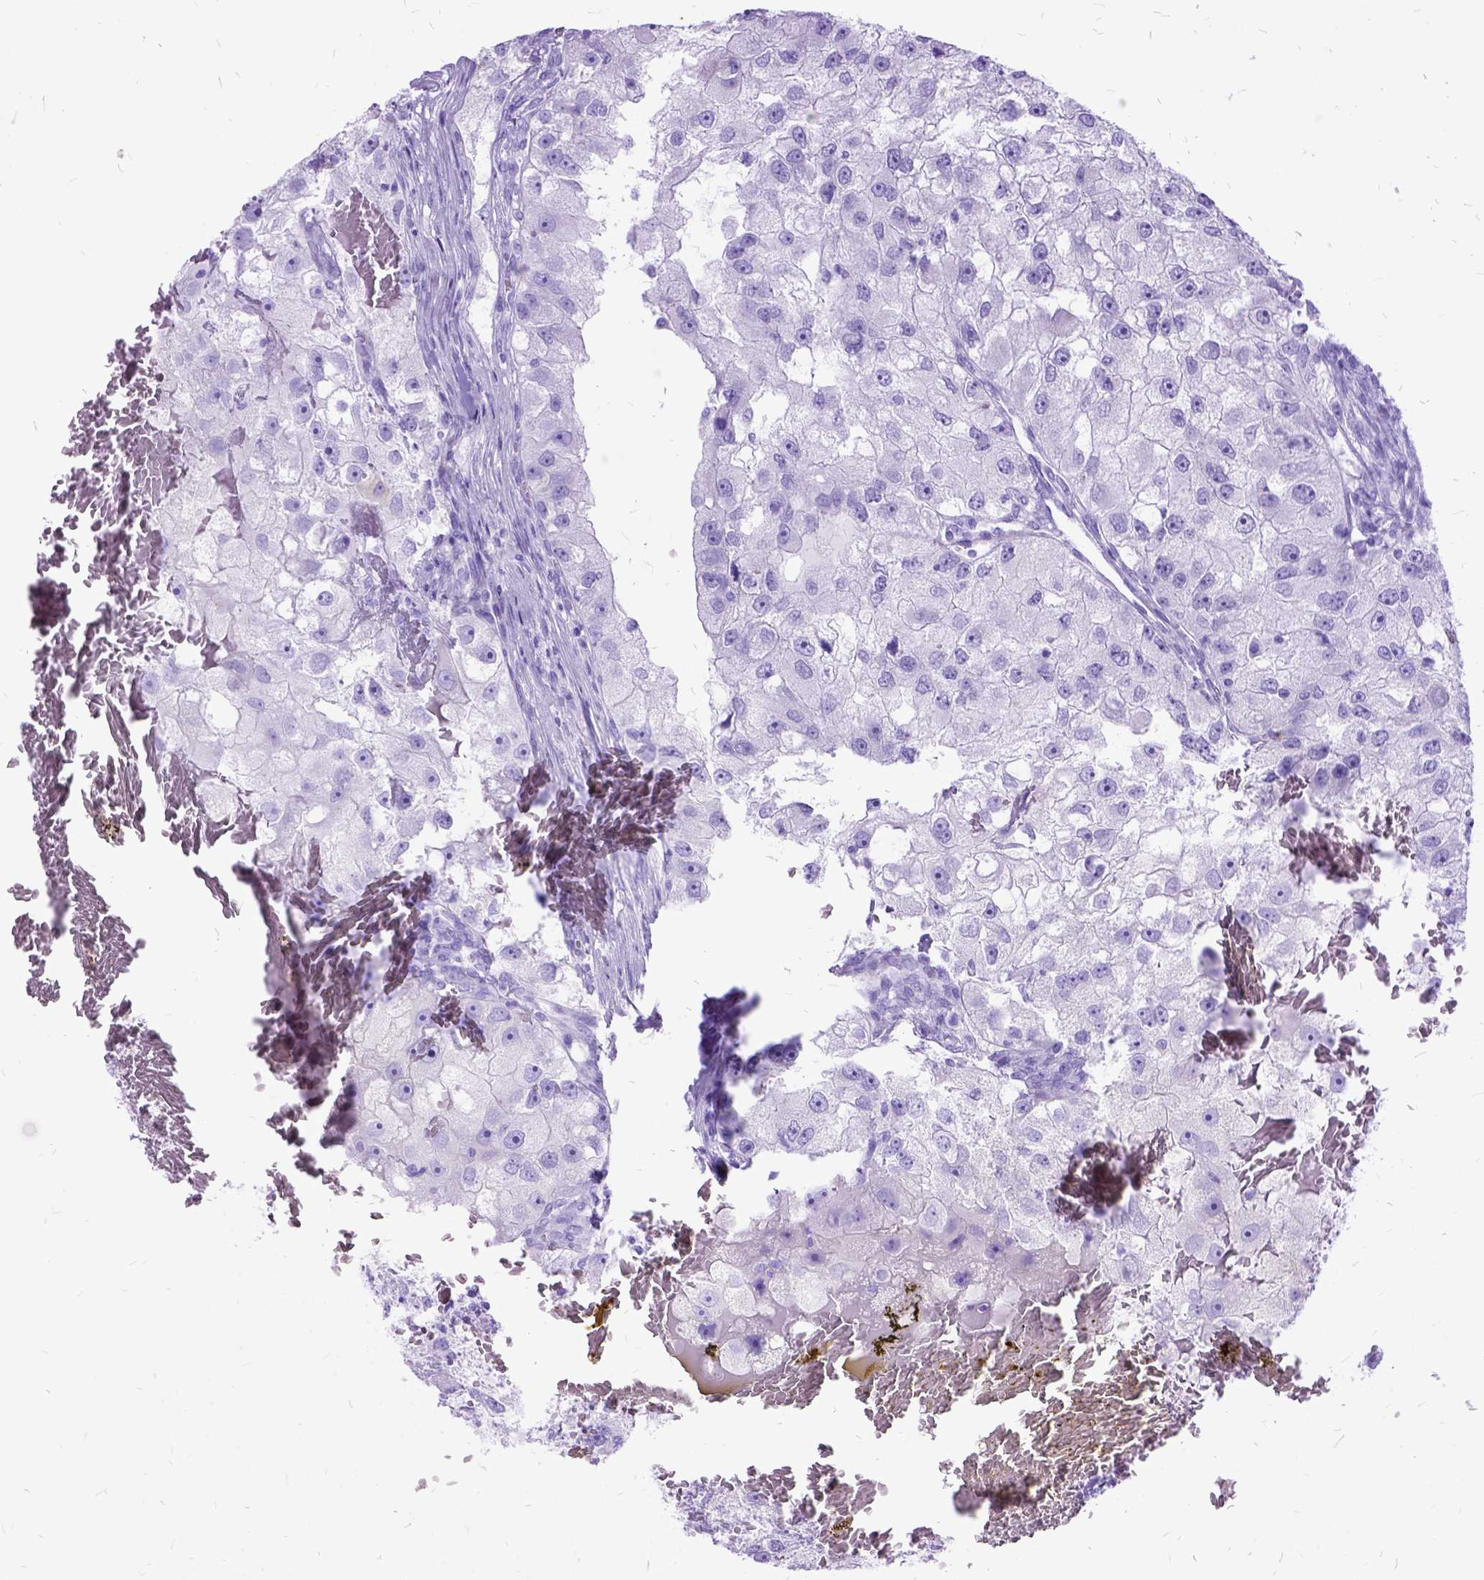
{"staining": {"intensity": "negative", "quantity": "none", "location": "none"}, "tissue": "renal cancer", "cell_type": "Tumor cells", "image_type": "cancer", "snomed": [{"axis": "morphology", "description": "Adenocarcinoma, NOS"}, {"axis": "topography", "description": "Kidney"}], "caption": "DAB (3,3'-diaminobenzidine) immunohistochemical staining of renal adenocarcinoma demonstrates no significant positivity in tumor cells. (DAB (3,3'-diaminobenzidine) immunohistochemistry (IHC) with hematoxylin counter stain).", "gene": "DNAH2", "patient": {"sex": "male", "age": 63}}